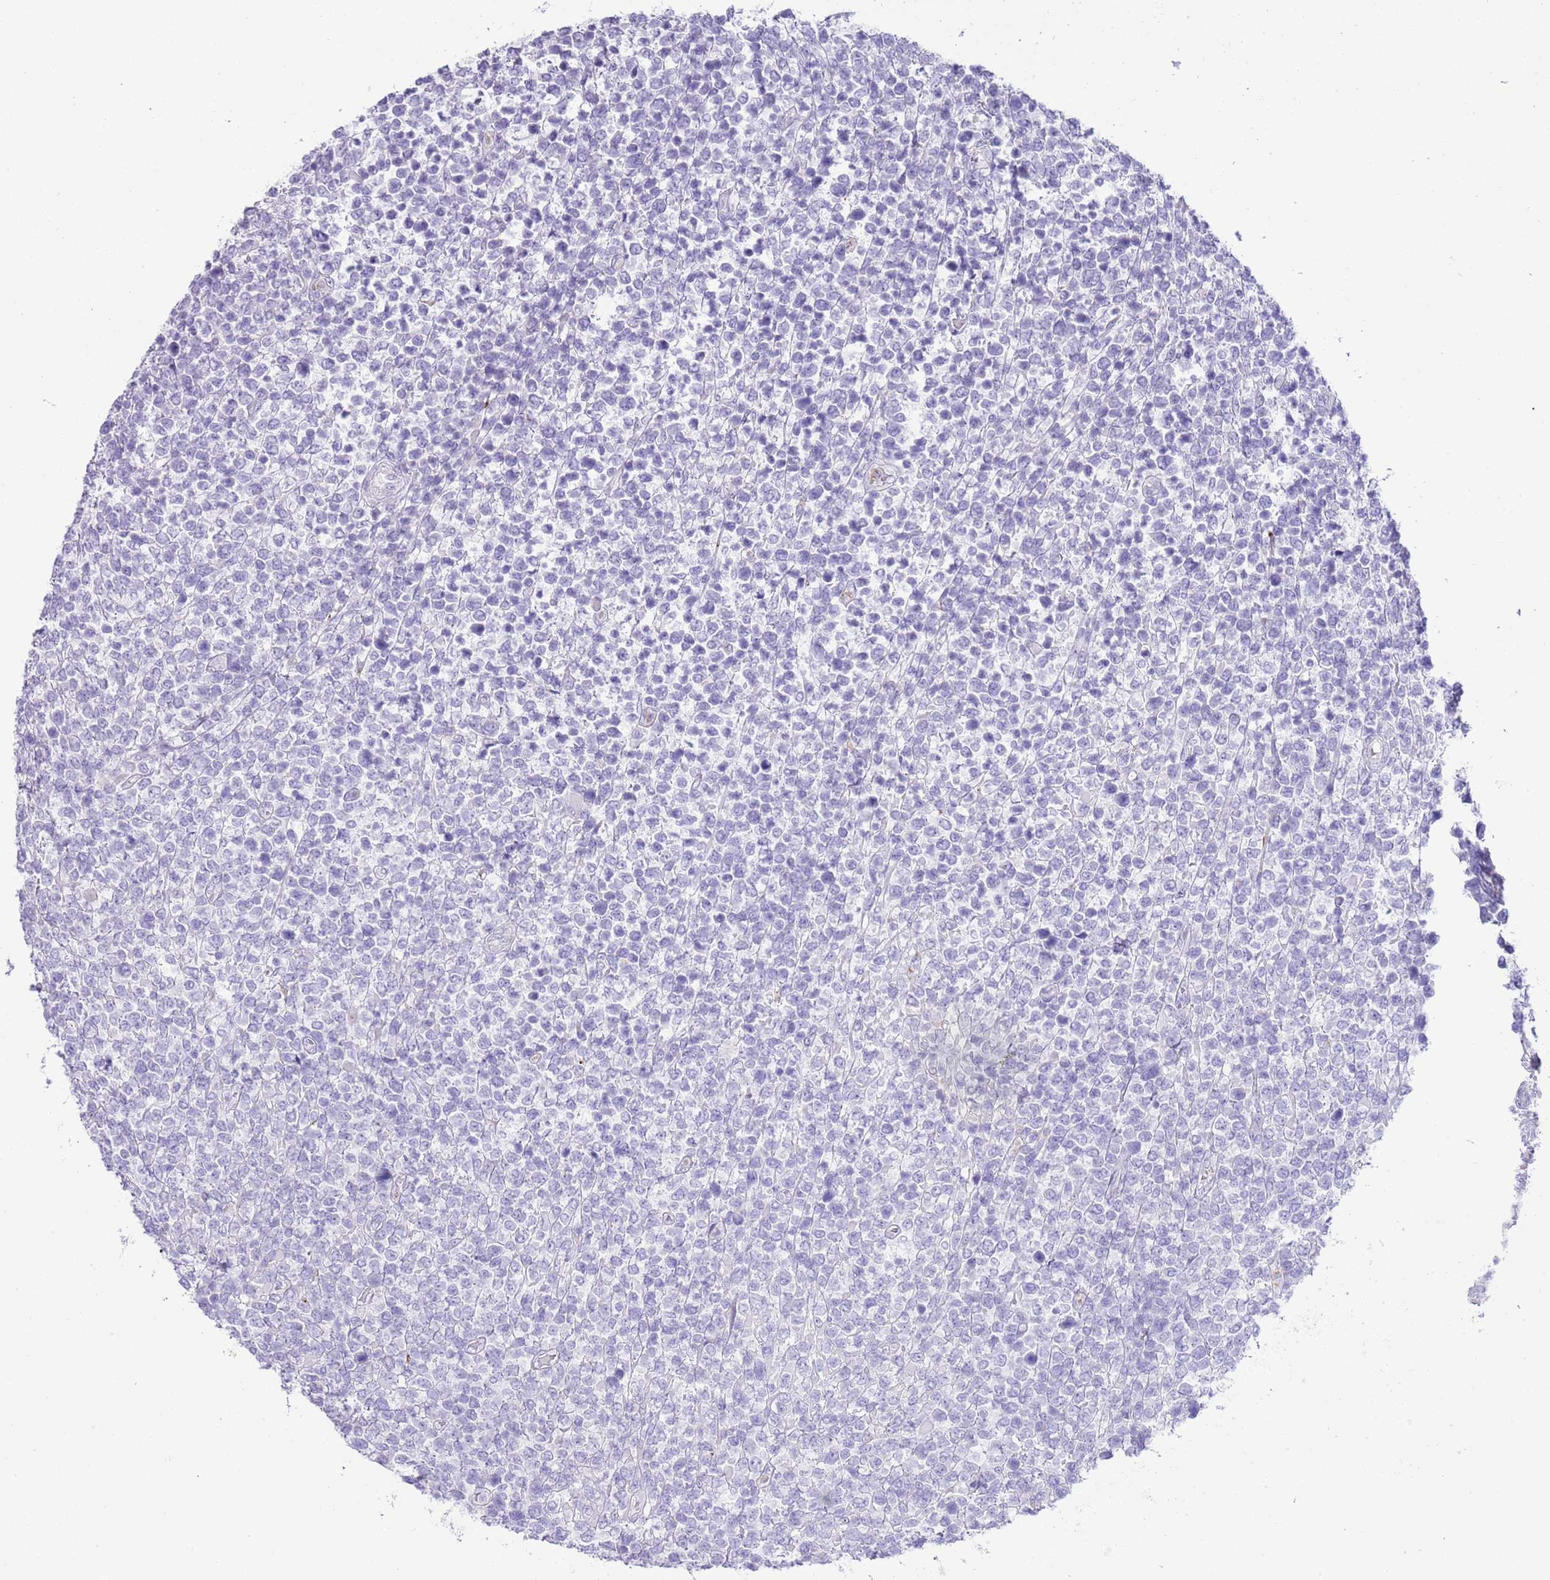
{"staining": {"intensity": "negative", "quantity": "none", "location": "none"}, "tissue": "lymphoma", "cell_type": "Tumor cells", "image_type": "cancer", "snomed": [{"axis": "morphology", "description": "Malignant lymphoma, non-Hodgkin's type, High grade"}, {"axis": "topography", "description": "Soft tissue"}], "caption": "Image shows no protein expression in tumor cells of lymphoma tissue. (Stains: DAB immunohistochemistry with hematoxylin counter stain, Microscopy: brightfield microscopy at high magnification).", "gene": "OR2Z1", "patient": {"sex": "female", "age": 56}}